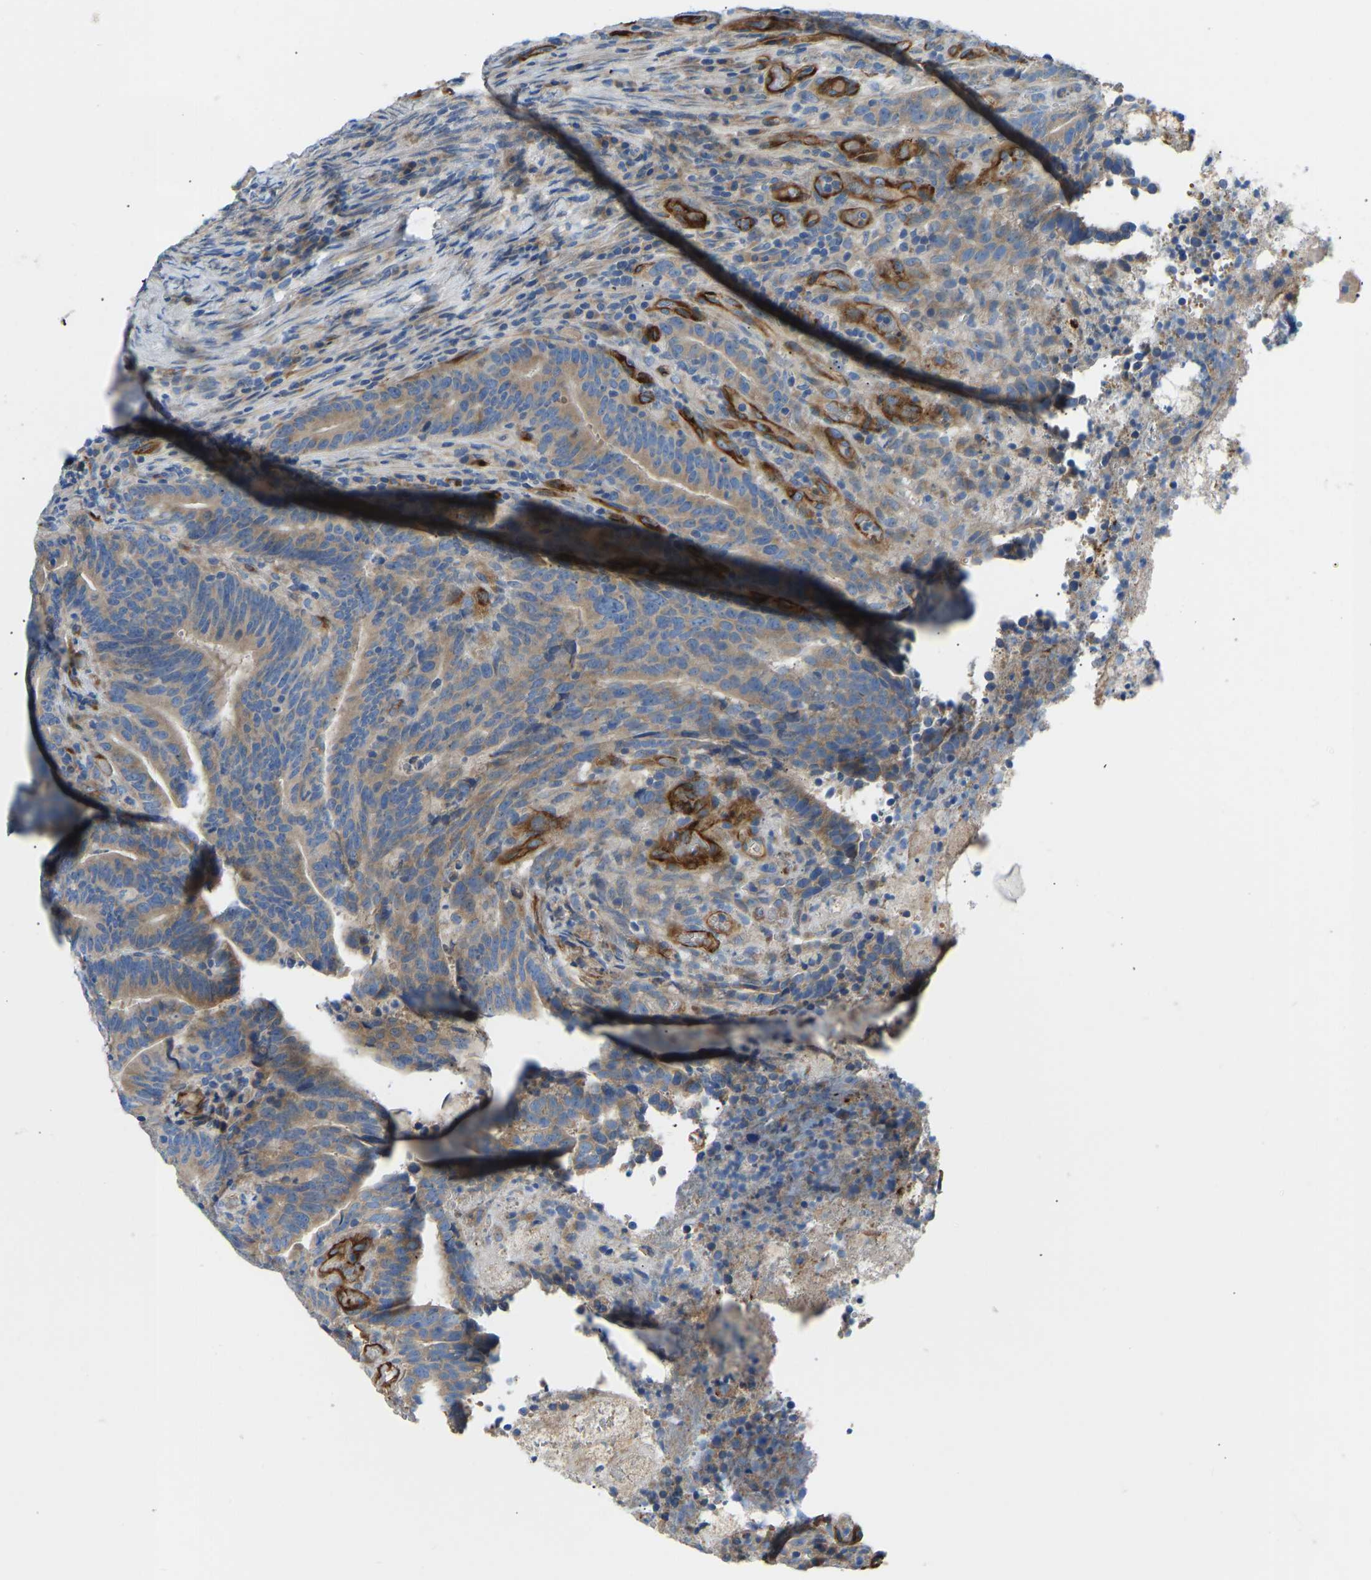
{"staining": {"intensity": "moderate", "quantity": "25%-75%", "location": "cytoplasmic/membranous"}, "tissue": "colorectal cancer", "cell_type": "Tumor cells", "image_type": "cancer", "snomed": [{"axis": "morphology", "description": "Adenocarcinoma, NOS"}, {"axis": "topography", "description": "Colon"}], "caption": "Protein positivity by IHC exhibits moderate cytoplasmic/membranous staining in approximately 25%-75% of tumor cells in colorectal cancer (adenocarcinoma).", "gene": "COL15A1", "patient": {"sex": "female", "age": 66}}